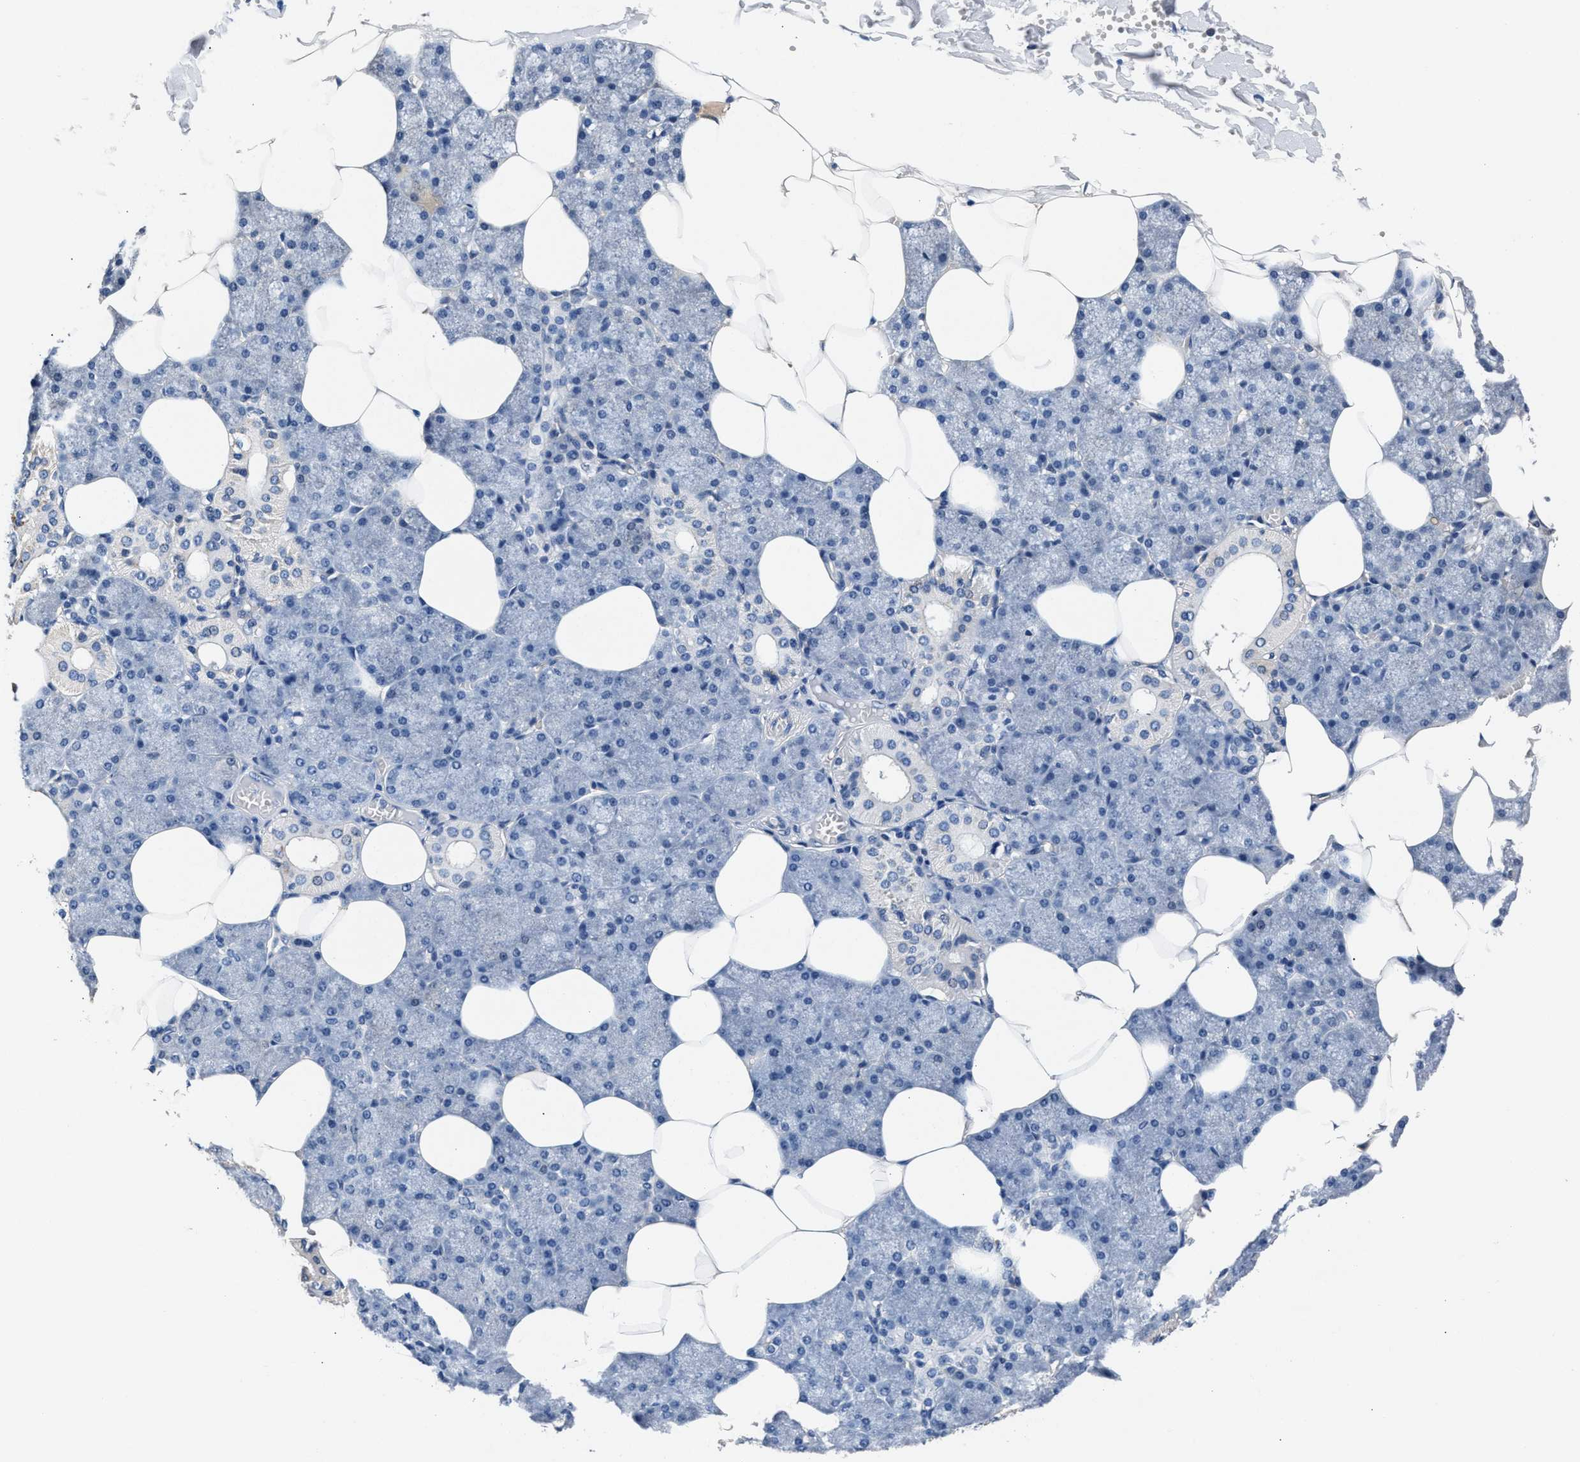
{"staining": {"intensity": "negative", "quantity": "none", "location": "none"}, "tissue": "salivary gland", "cell_type": "Glandular cells", "image_type": "normal", "snomed": [{"axis": "morphology", "description": "Normal tissue, NOS"}, {"axis": "topography", "description": "Salivary gland"}], "caption": "High magnification brightfield microscopy of unremarkable salivary gland stained with DAB (3,3'-diaminobenzidine) (brown) and counterstained with hematoxylin (blue): glandular cells show no significant staining. (DAB (3,3'-diaminobenzidine) immunohistochemistry (IHC) visualized using brightfield microscopy, high magnification).", "gene": "GSTM1", "patient": {"sex": "male", "age": 62}}